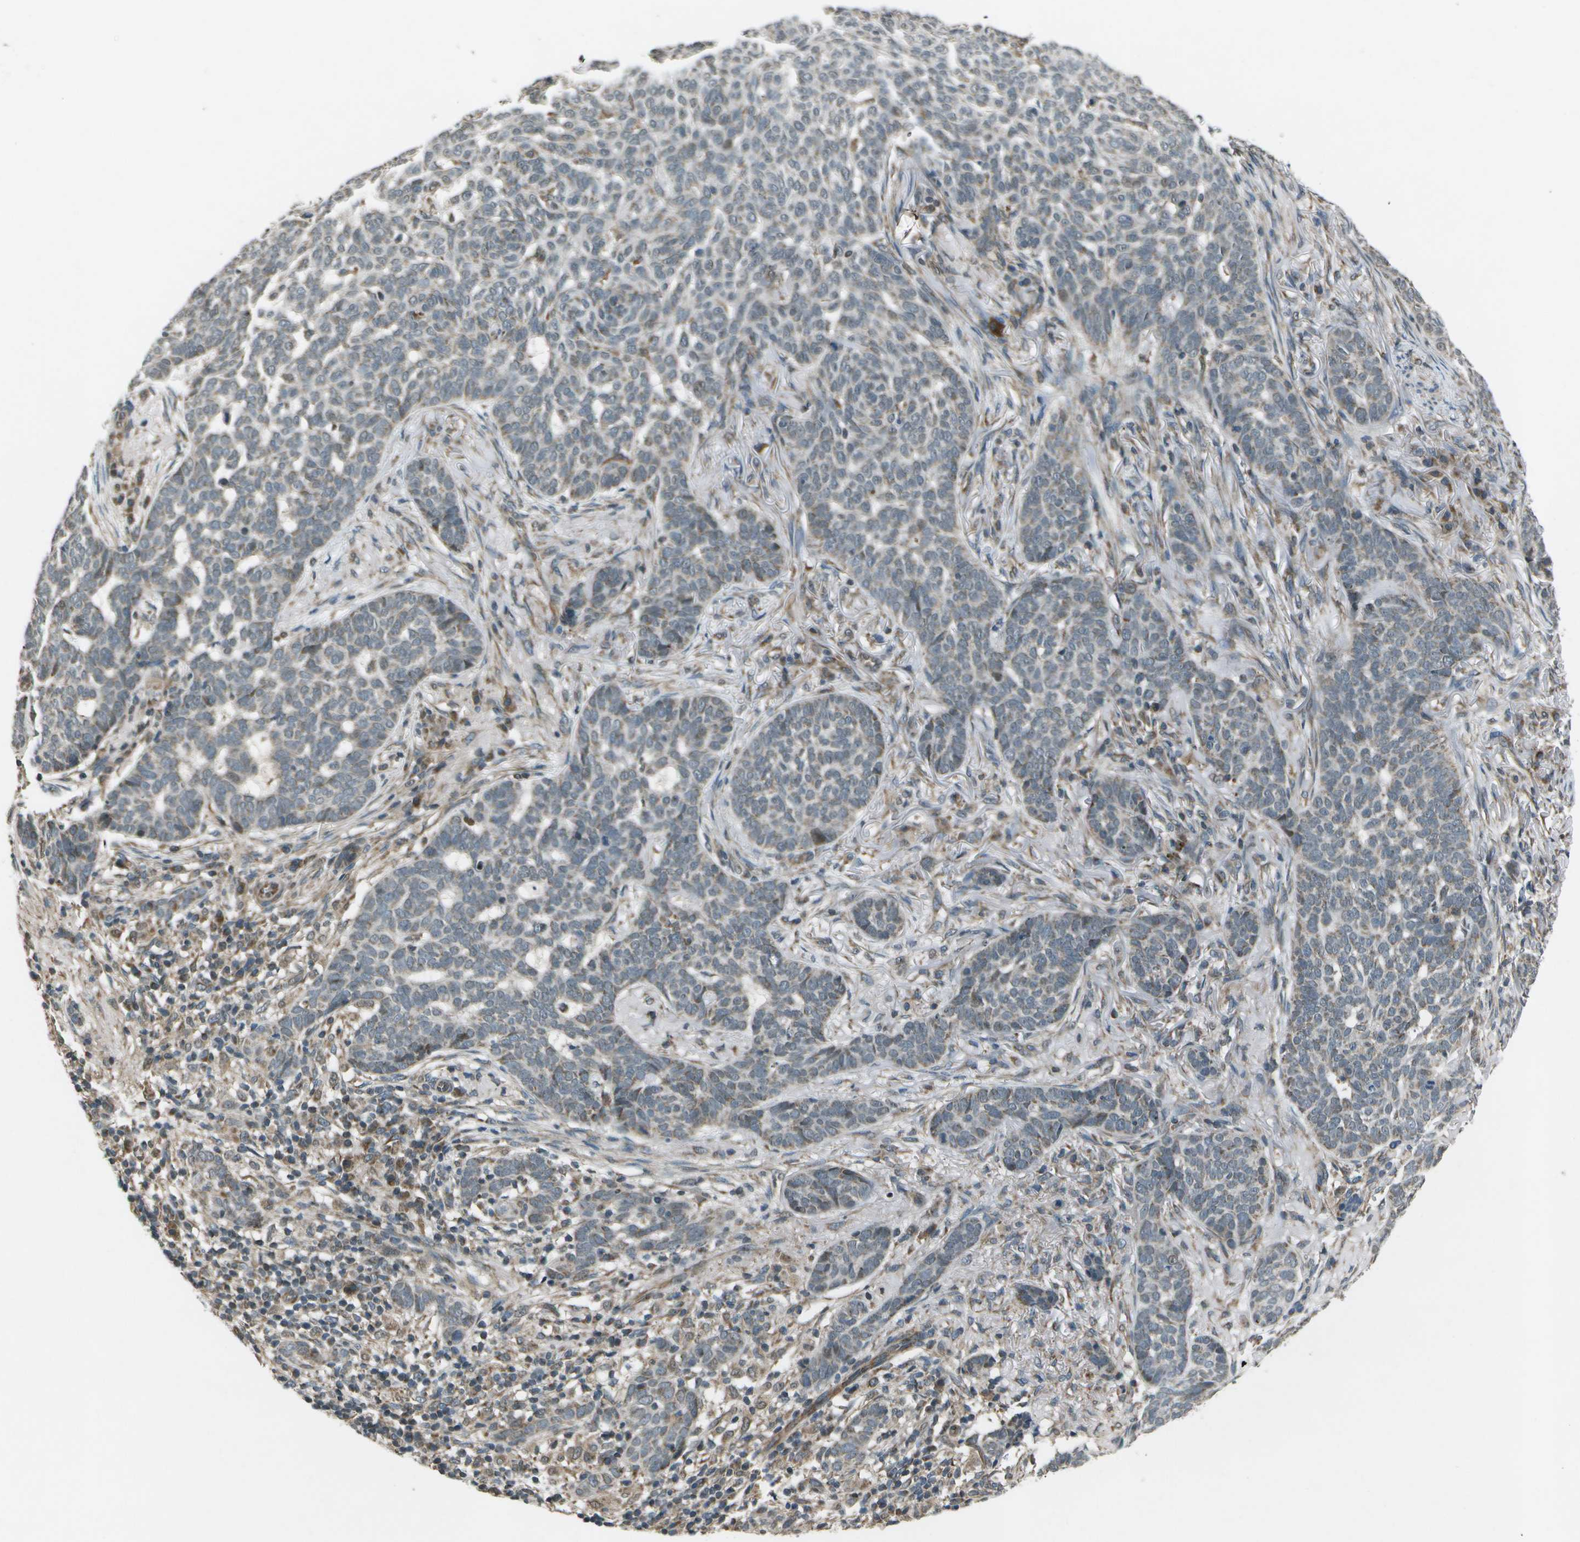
{"staining": {"intensity": "weak", "quantity": "<25%", "location": "cytoplasmic/membranous"}, "tissue": "skin cancer", "cell_type": "Tumor cells", "image_type": "cancer", "snomed": [{"axis": "morphology", "description": "Basal cell carcinoma"}, {"axis": "topography", "description": "Skin"}], "caption": "Tumor cells are negative for protein expression in human skin basal cell carcinoma.", "gene": "EIF2AK1", "patient": {"sex": "male", "age": 85}}